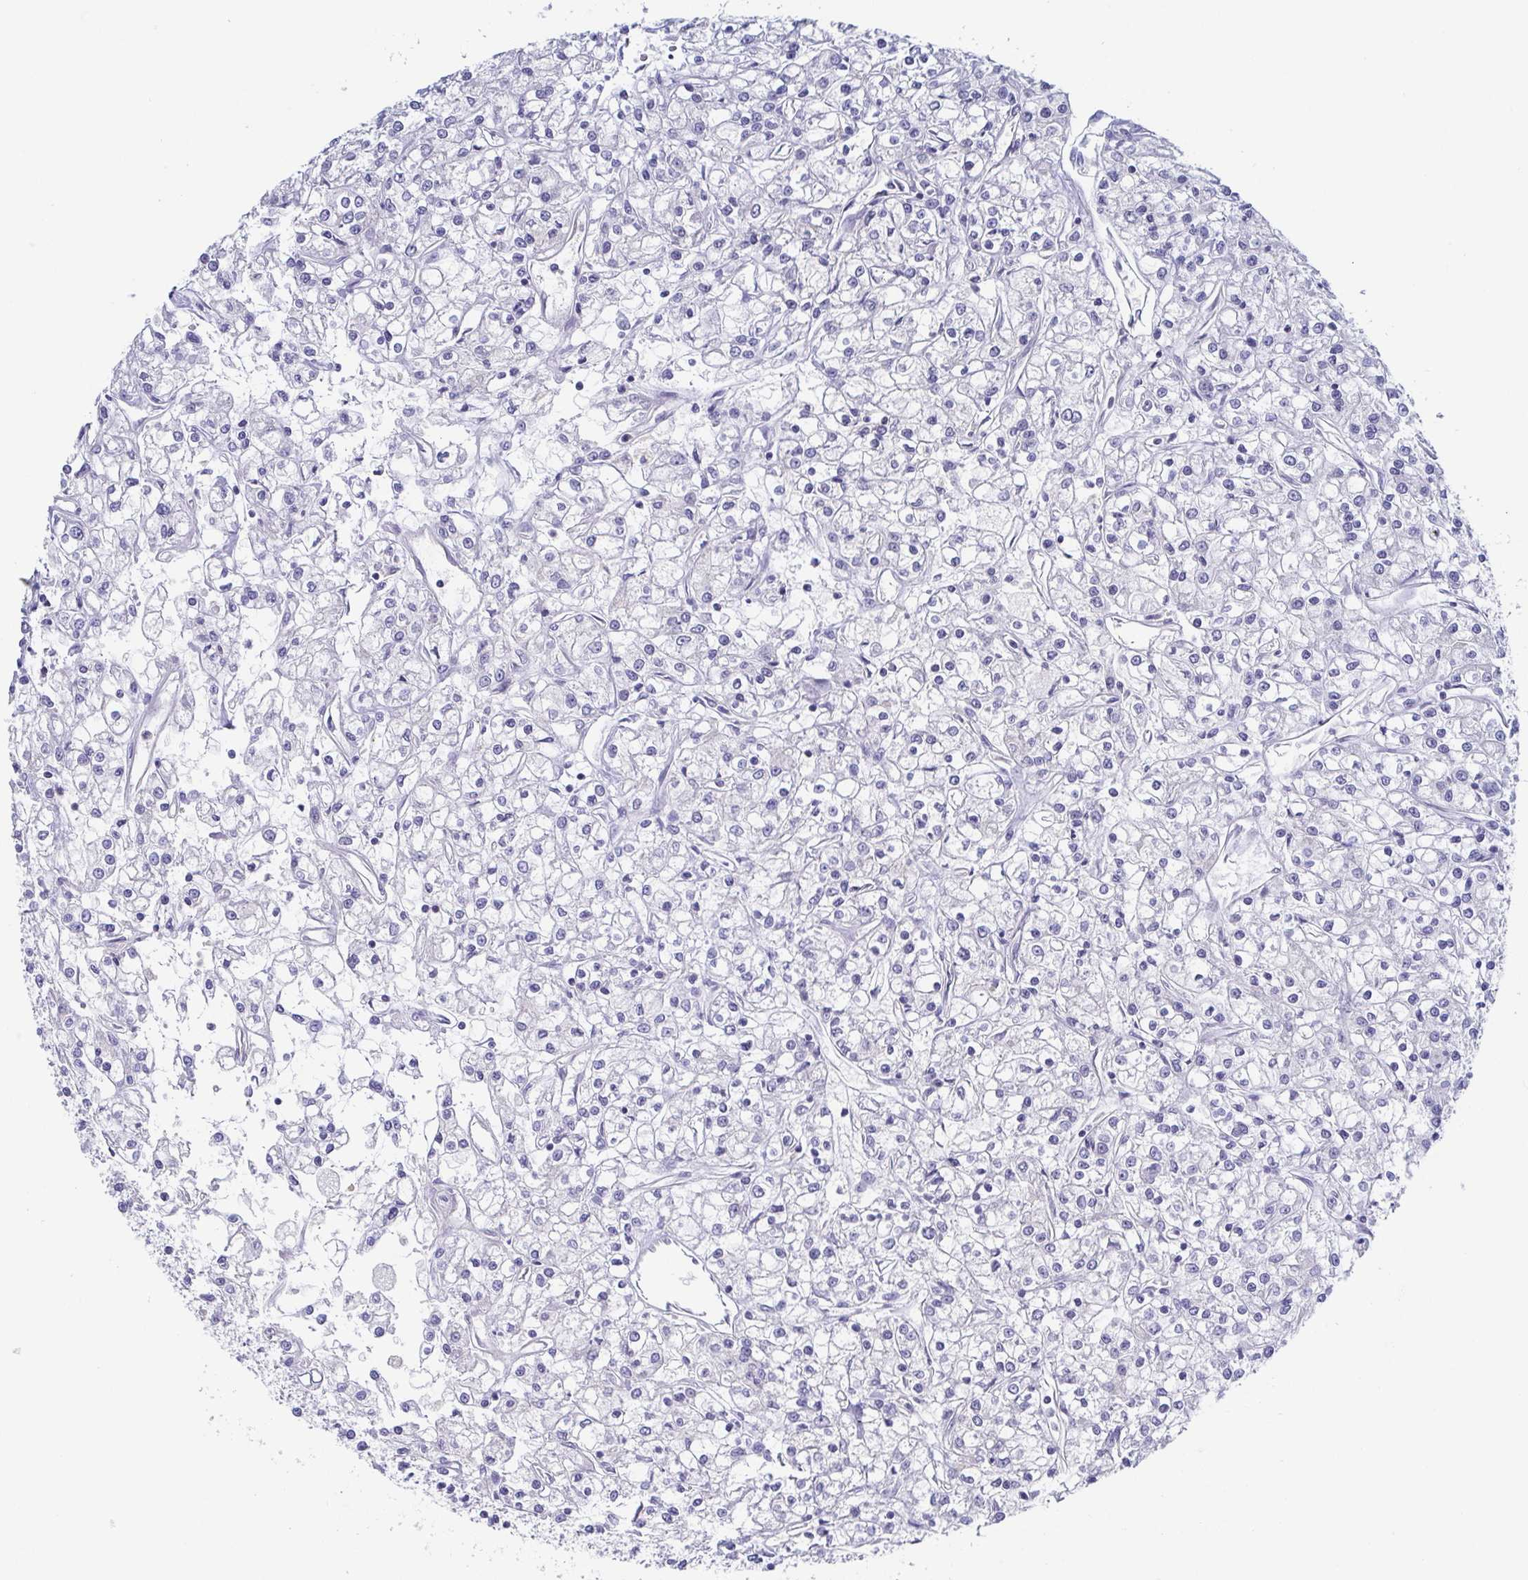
{"staining": {"intensity": "negative", "quantity": "none", "location": "none"}, "tissue": "renal cancer", "cell_type": "Tumor cells", "image_type": "cancer", "snomed": [{"axis": "morphology", "description": "Adenocarcinoma, NOS"}, {"axis": "topography", "description": "Kidney"}], "caption": "Human renal cancer stained for a protein using immunohistochemistry (IHC) exhibits no expression in tumor cells.", "gene": "RHOV", "patient": {"sex": "female", "age": 59}}